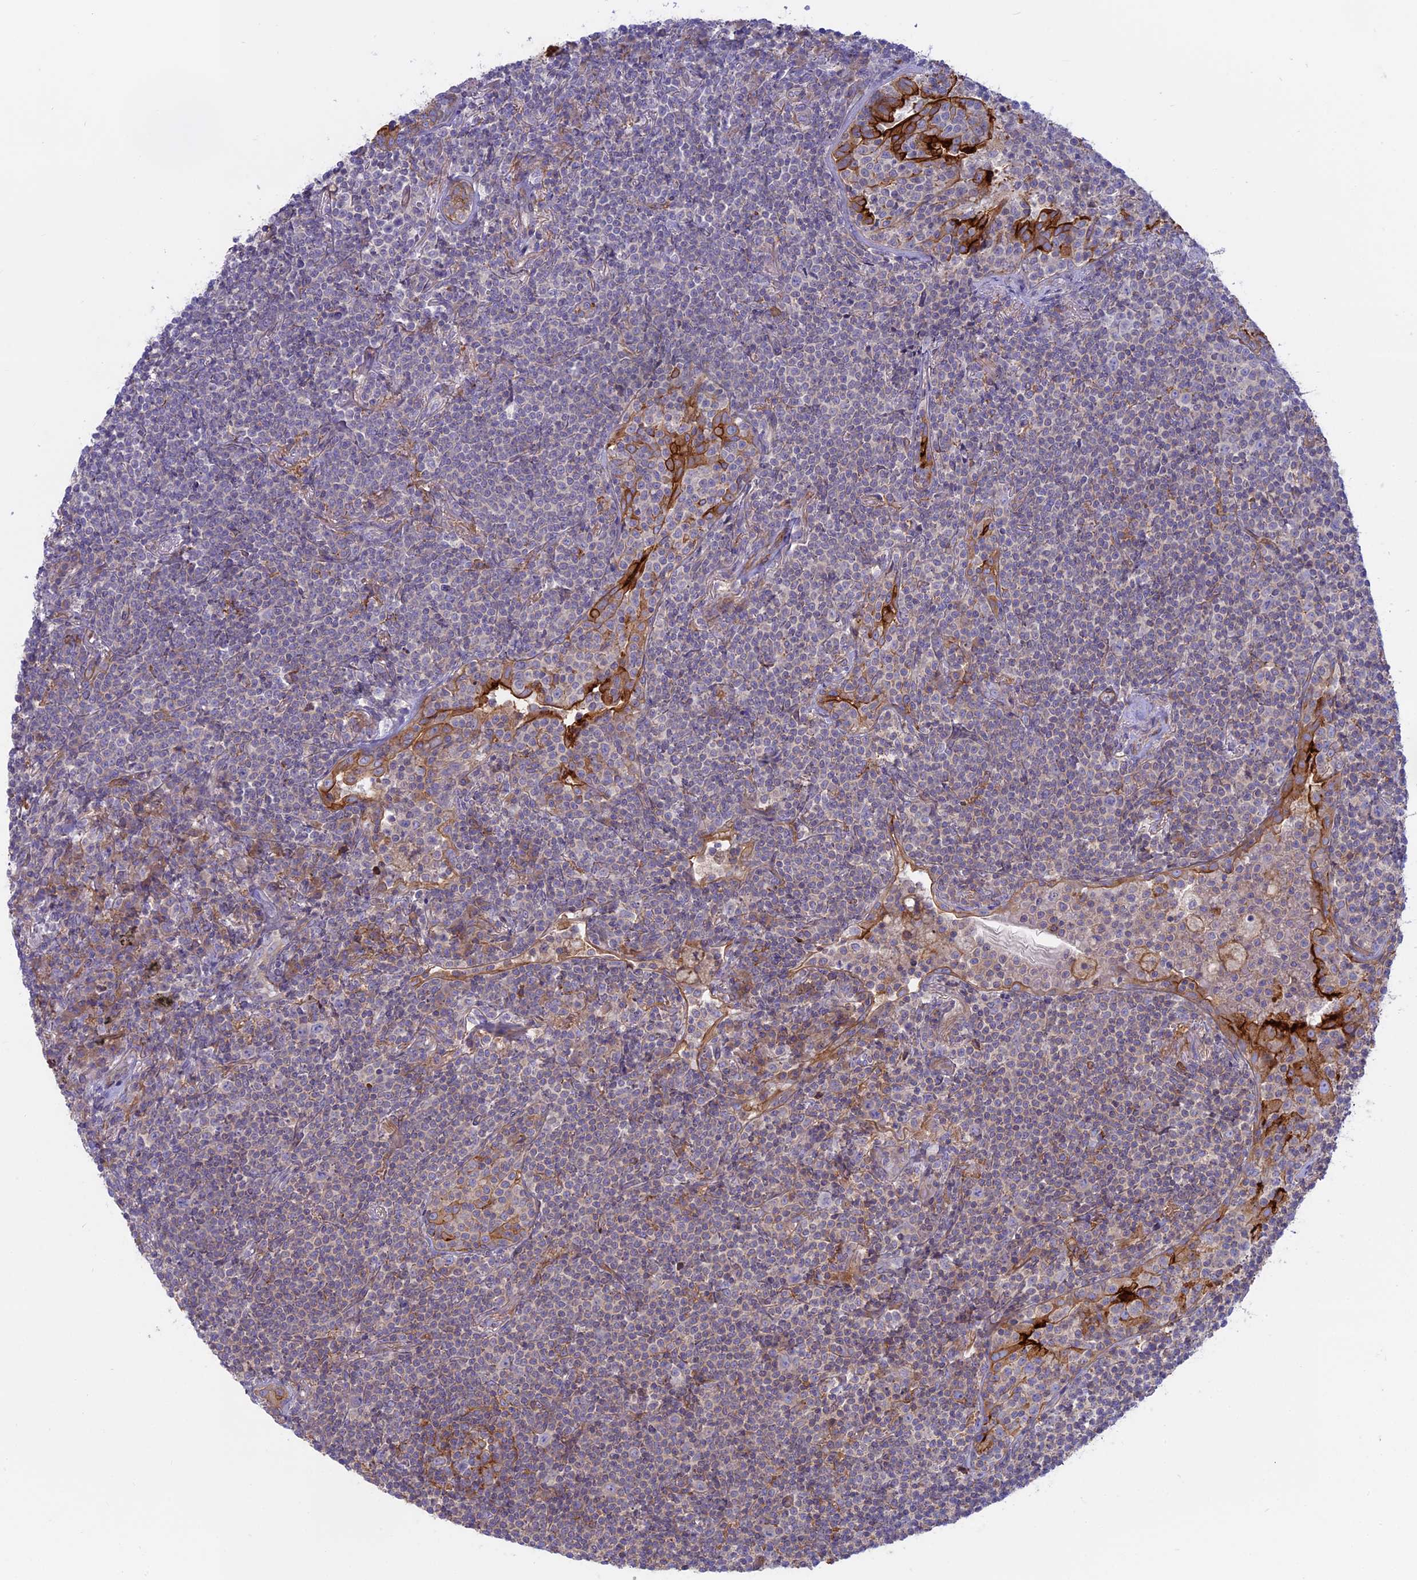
{"staining": {"intensity": "negative", "quantity": "none", "location": "none"}, "tissue": "lymphoma", "cell_type": "Tumor cells", "image_type": "cancer", "snomed": [{"axis": "morphology", "description": "Malignant lymphoma, non-Hodgkin's type, Low grade"}, {"axis": "topography", "description": "Lung"}], "caption": "Immunohistochemistry histopathology image of human malignant lymphoma, non-Hodgkin's type (low-grade) stained for a protein (brown), which shows no staining in tumor cells.", "gene": "MYO5B", "patient": {"sex": "female", "age": 71}}